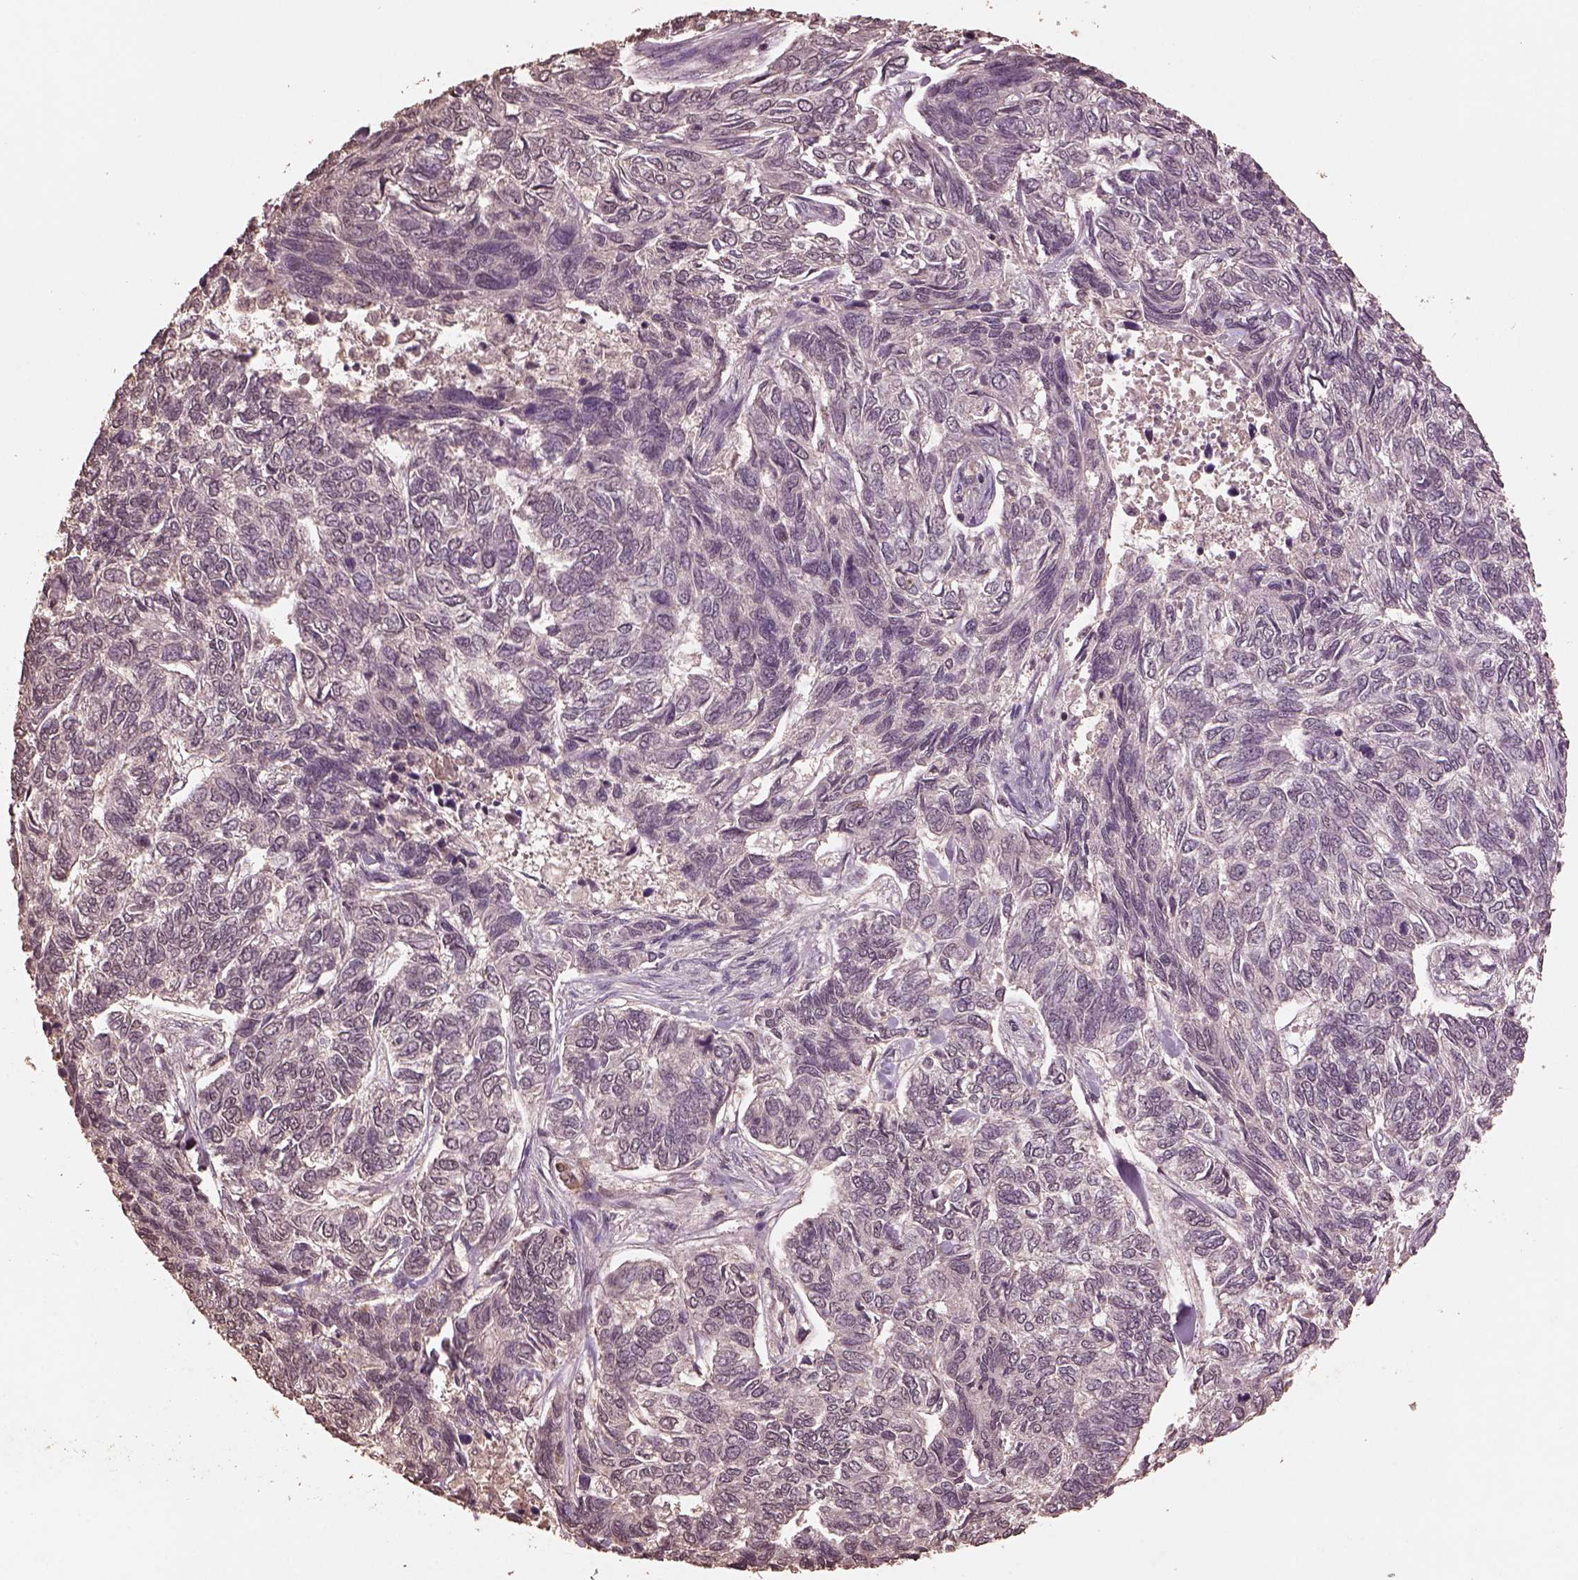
{"staining": {"intensity": "negative", "quantity": "none", "location": "none"}, "tissue": "skin cancer", "cell_type": "Tumor cells", "image_type": "cancer", "snomed": [{"axis": "morphology", "description": "Basal cell carcinoma"}, {"axis": "topography", "description": "Skin"}], "caption": "IHC of human skin cancer shows no positivity in tumor cells.", "gene": "CPT1C", "patient": {"sex": "female", "age": 65}}